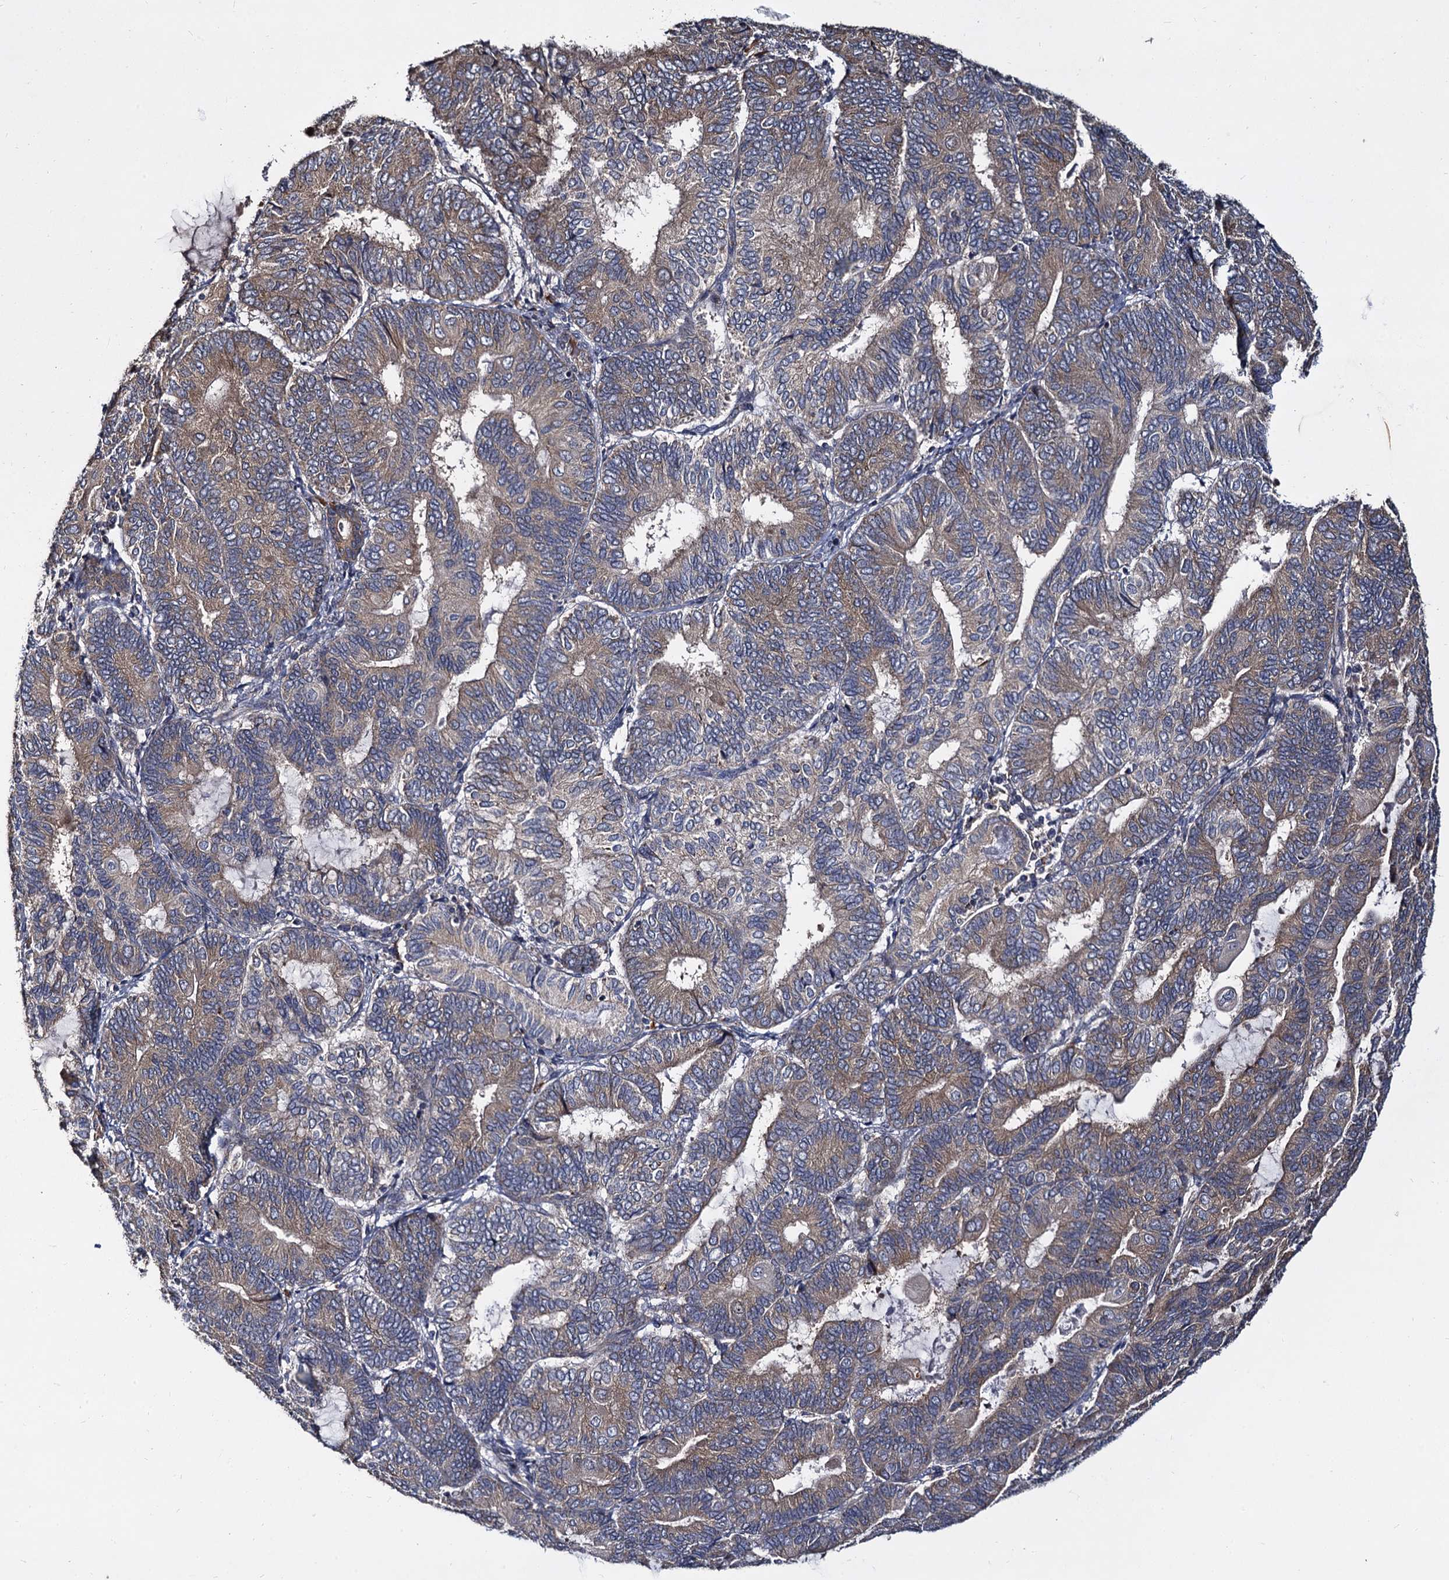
{"staining": {"intensity": "moderate", "quantity": "25%-75%", "location": "cytoplasmic/membranous"}, "tissue": "endometrial cancer", "cell_type": "Tumor cells", "image_type": "cancer", "snomed": [{"axis": "morphology", "description": "Adenocarcinoma, NOS"}, {"axis": "topography", "description": "Endometrium"}], "caption": "Immunohistochemical staining of endometrial cancer reveals medium levels of moderate cytoplasmic/membranous protein expression in approximately 25%-75% of tumor cells.", "gene": "WWC3", "patient": {"sex": "female", "age": 81}}